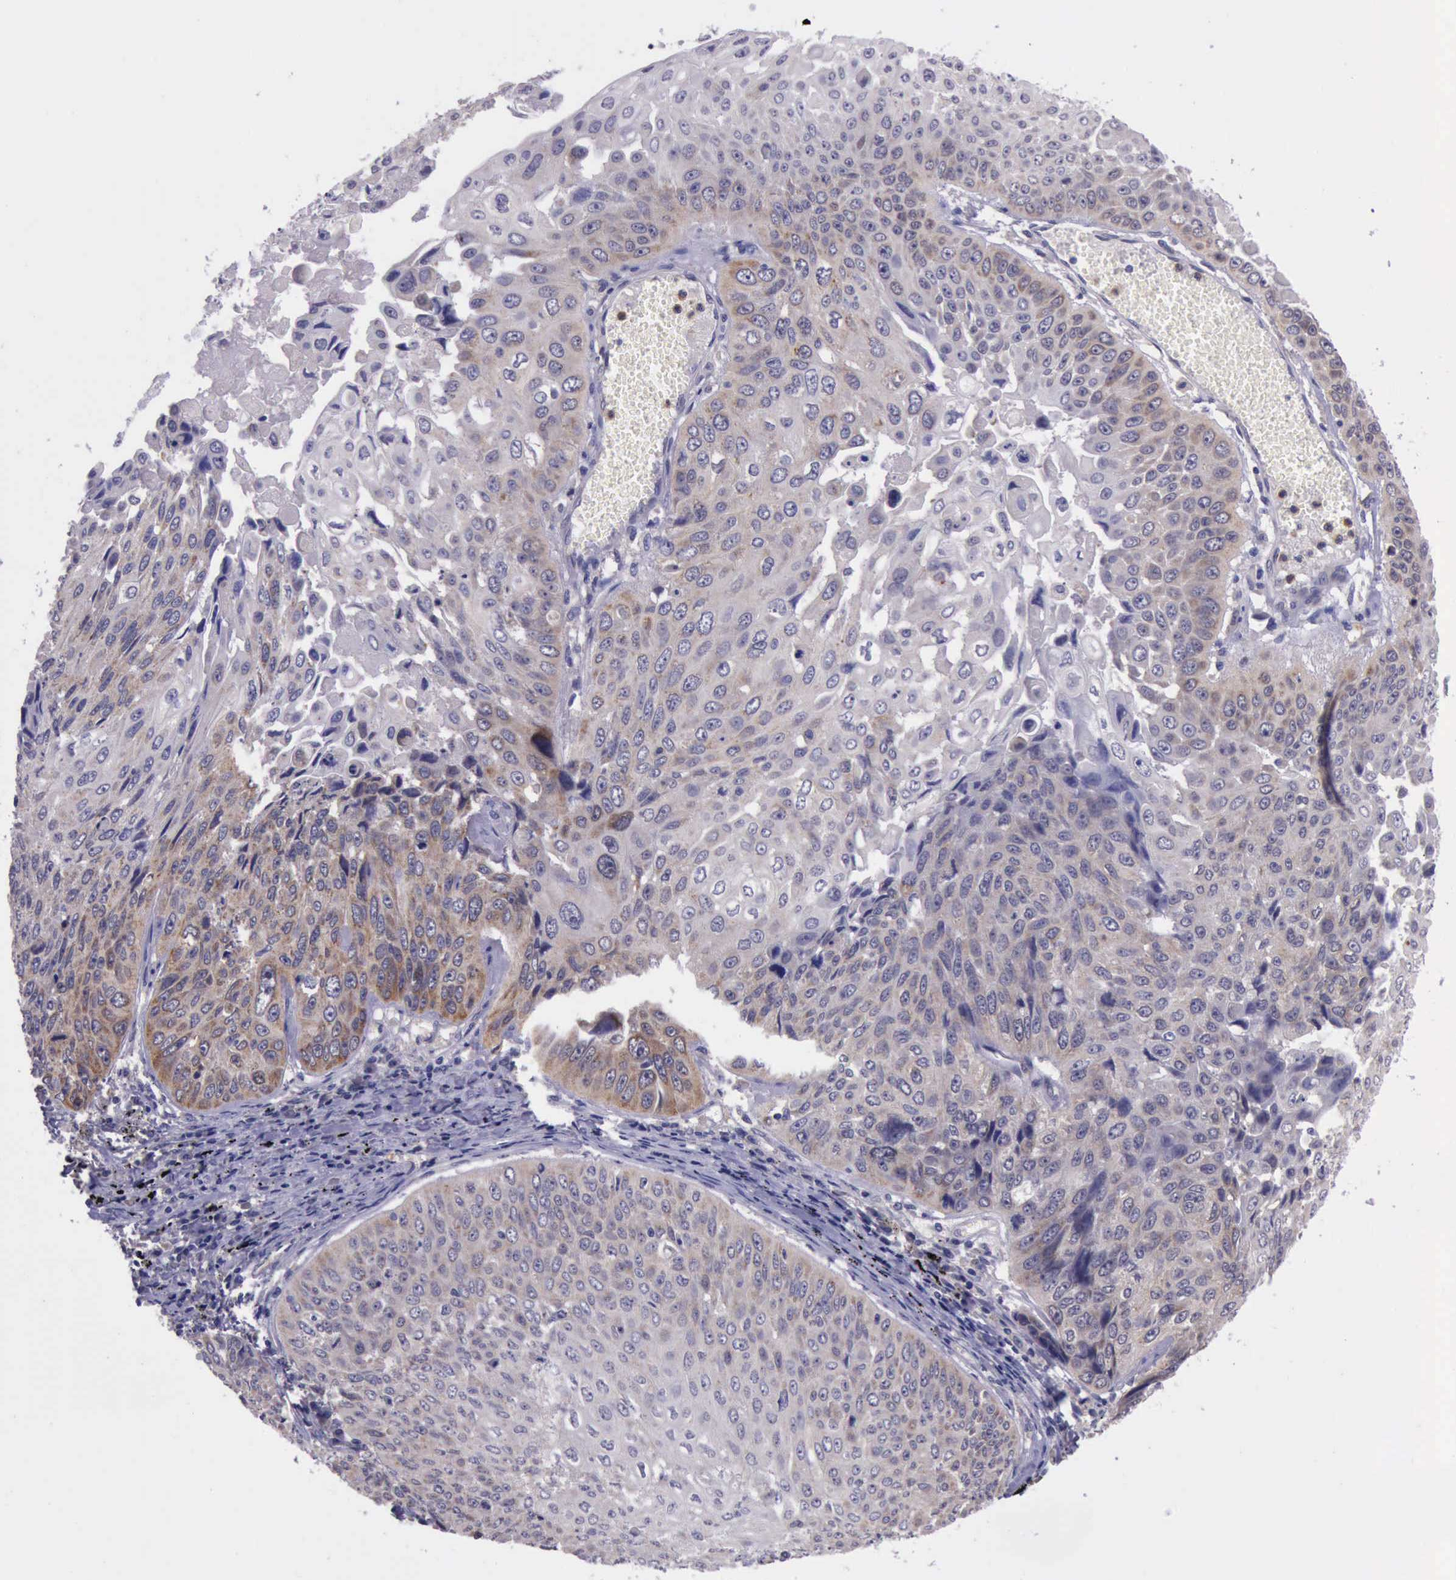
{"staining": {"intensity": "weak", "quantity": ">75%", "location": "cytoplasmic/membranous"}, "tissue": "lung cancer", "cell_type": "Tumor cells", "image_type": "cancer", "snomed": [{"axis": "morphology", "description": "Adenocarcinoma, NOS"}, {"axis": "topography", "description": "Lung"}], "caption": "Lung cancer tissue demonstrates weak cytoplasmic/membranous expression in about >75% of tumor cells, visualized by immunohistochemistry.", "gene": "PLEK2", "patient": {"sex": "male", "age": 60}}